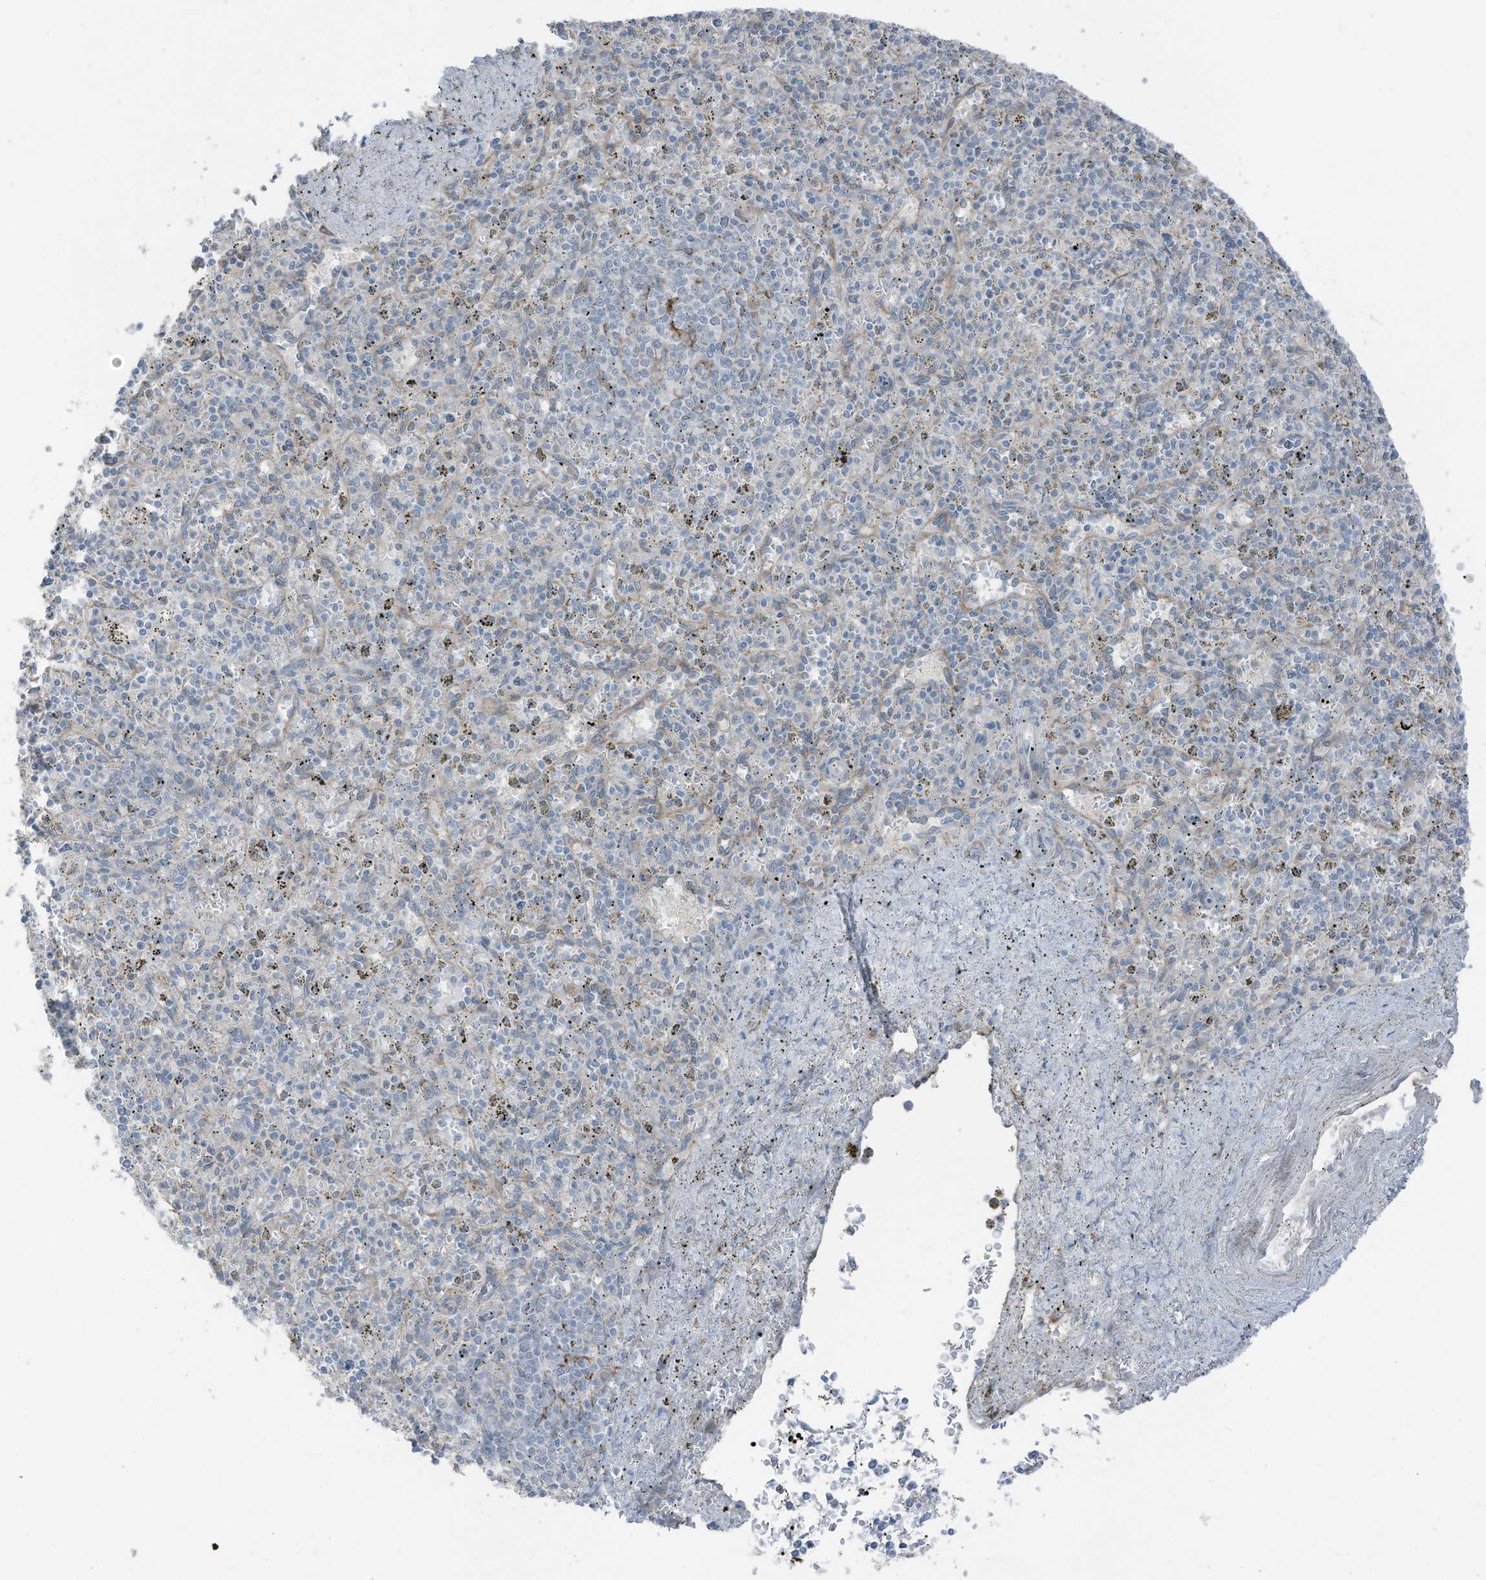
{"staining": {"intensity": "negative", "quantity": "none", "location": "none"}, "tissue": "spleen", "cell_type": "Cells in red pulp", "image_type": "normal", "snomed": [{"axis": "morphology", "description": "Normal tissue, NOS"}, {"axis": "topography", "description": "Spleen"}], "caption": "DAB immunohistochemical staining of benign spleen exhibits no significant positivity in cells in red pulp. Brightfield microscopy of immunohistochemistry (IHC) stained with DAB (3,3'-diaminobenzidine) (brown) and hematoxylin (blue), captured at high magnification.", "gene": "ARHGEF33", "patient": {"sex": "male", "age": 72}}